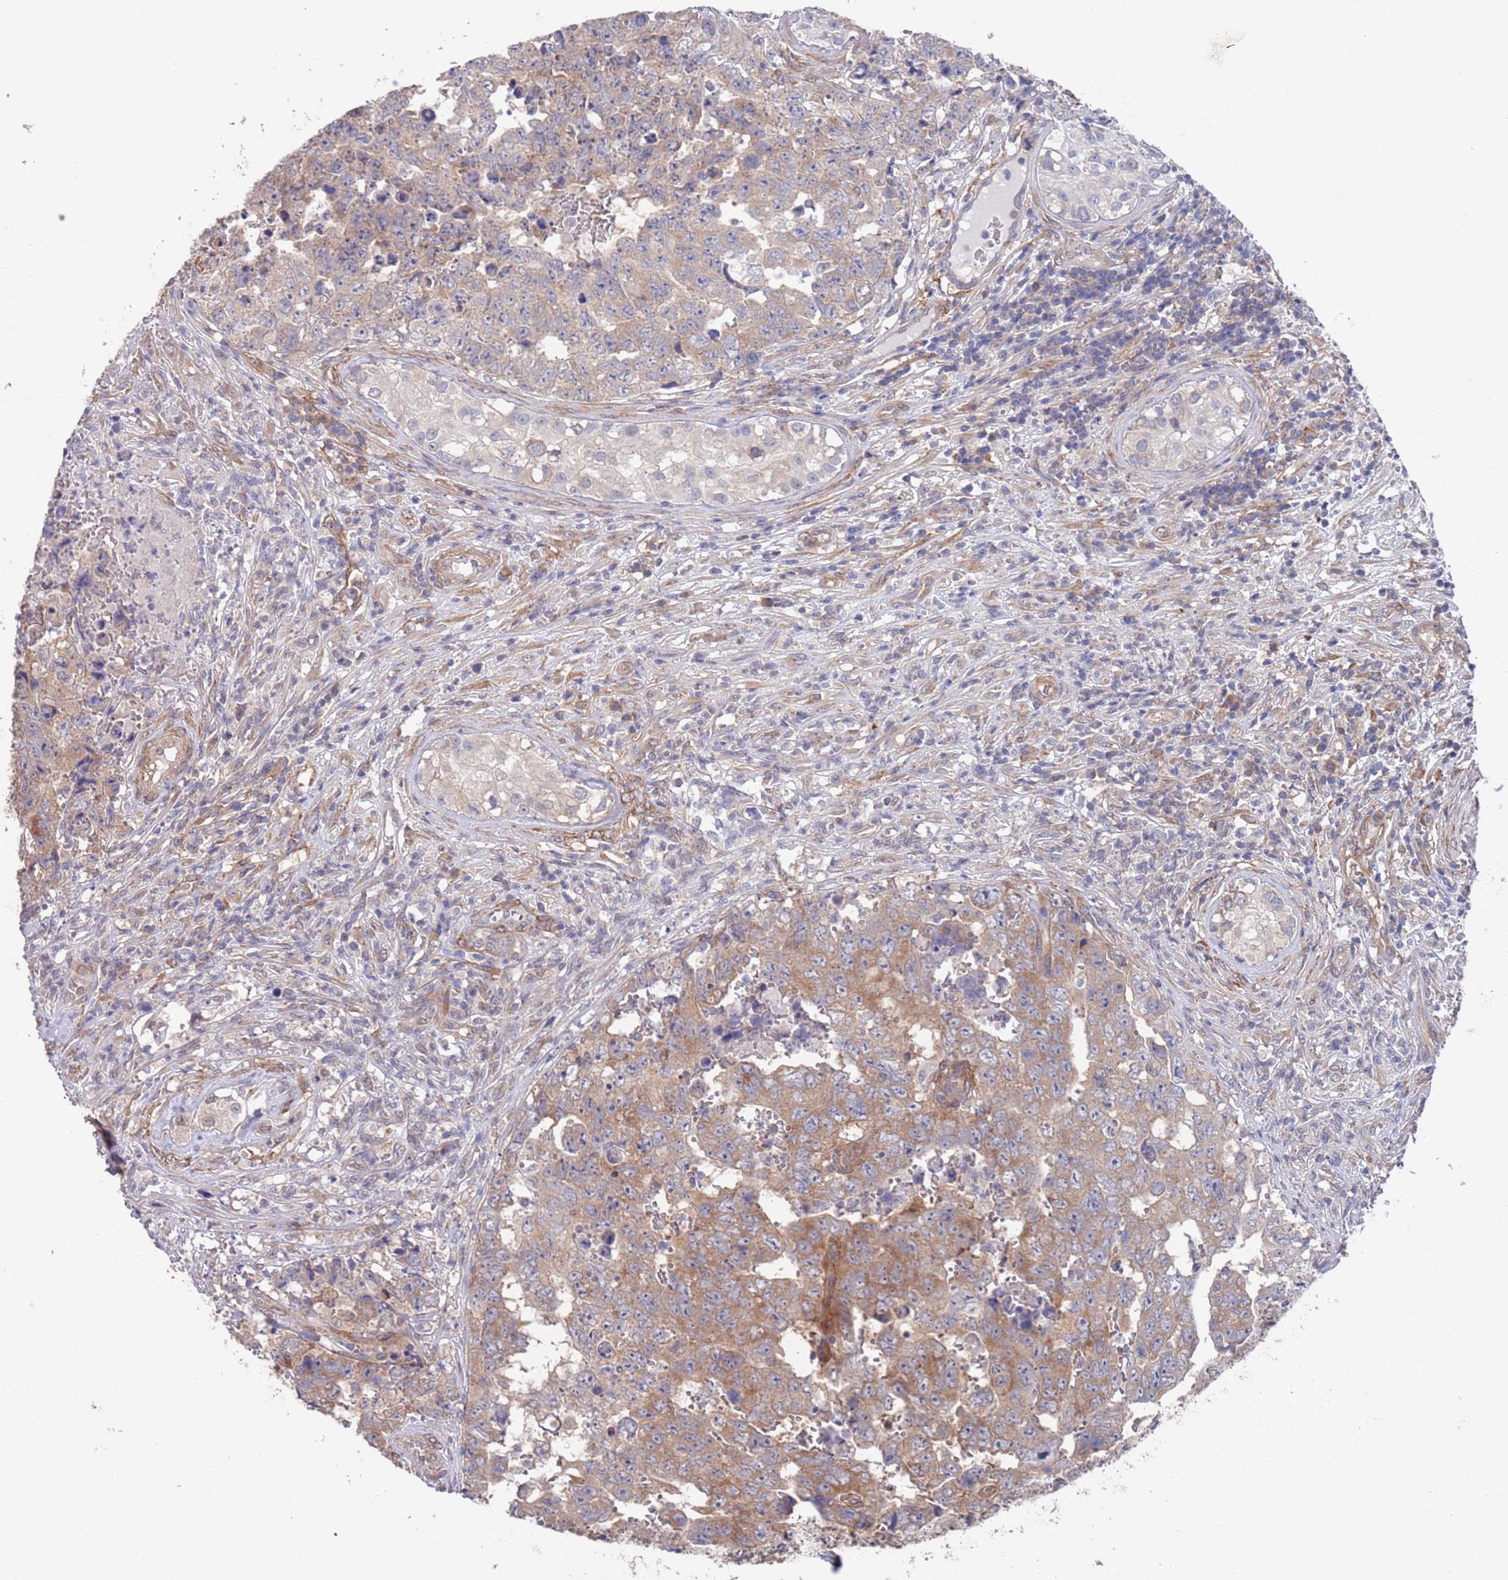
{"staining": {"intensity": "moderate", "quantity": "25%-75%", "location": "cytoplasmic/membranous"}, "tissue": "testis cancer", "cell_type": "Tumor cells", "image_type": "cancer", "snomed": [{"axis": "morphology", "description": "Normal tissue, NOS"}, {"axis": "morphology", "description": "Carcinoma, Embryonal, NOS"}, {"axis": "topography", "description": "Testis"}, {"axis": "topography", "description": "Epididymis"}], "caption": "Protein analysis of testis cancer (embryonal carcinoma) tissue exhibits moderate cytoplasmic/membranous positivity in about 25%-75% of tumor cells. The protein of interest is shown in brown color, while the nuclei are stained blue.", "gene": "ANK2", "patient": {"sex": "male", "age": 25}}